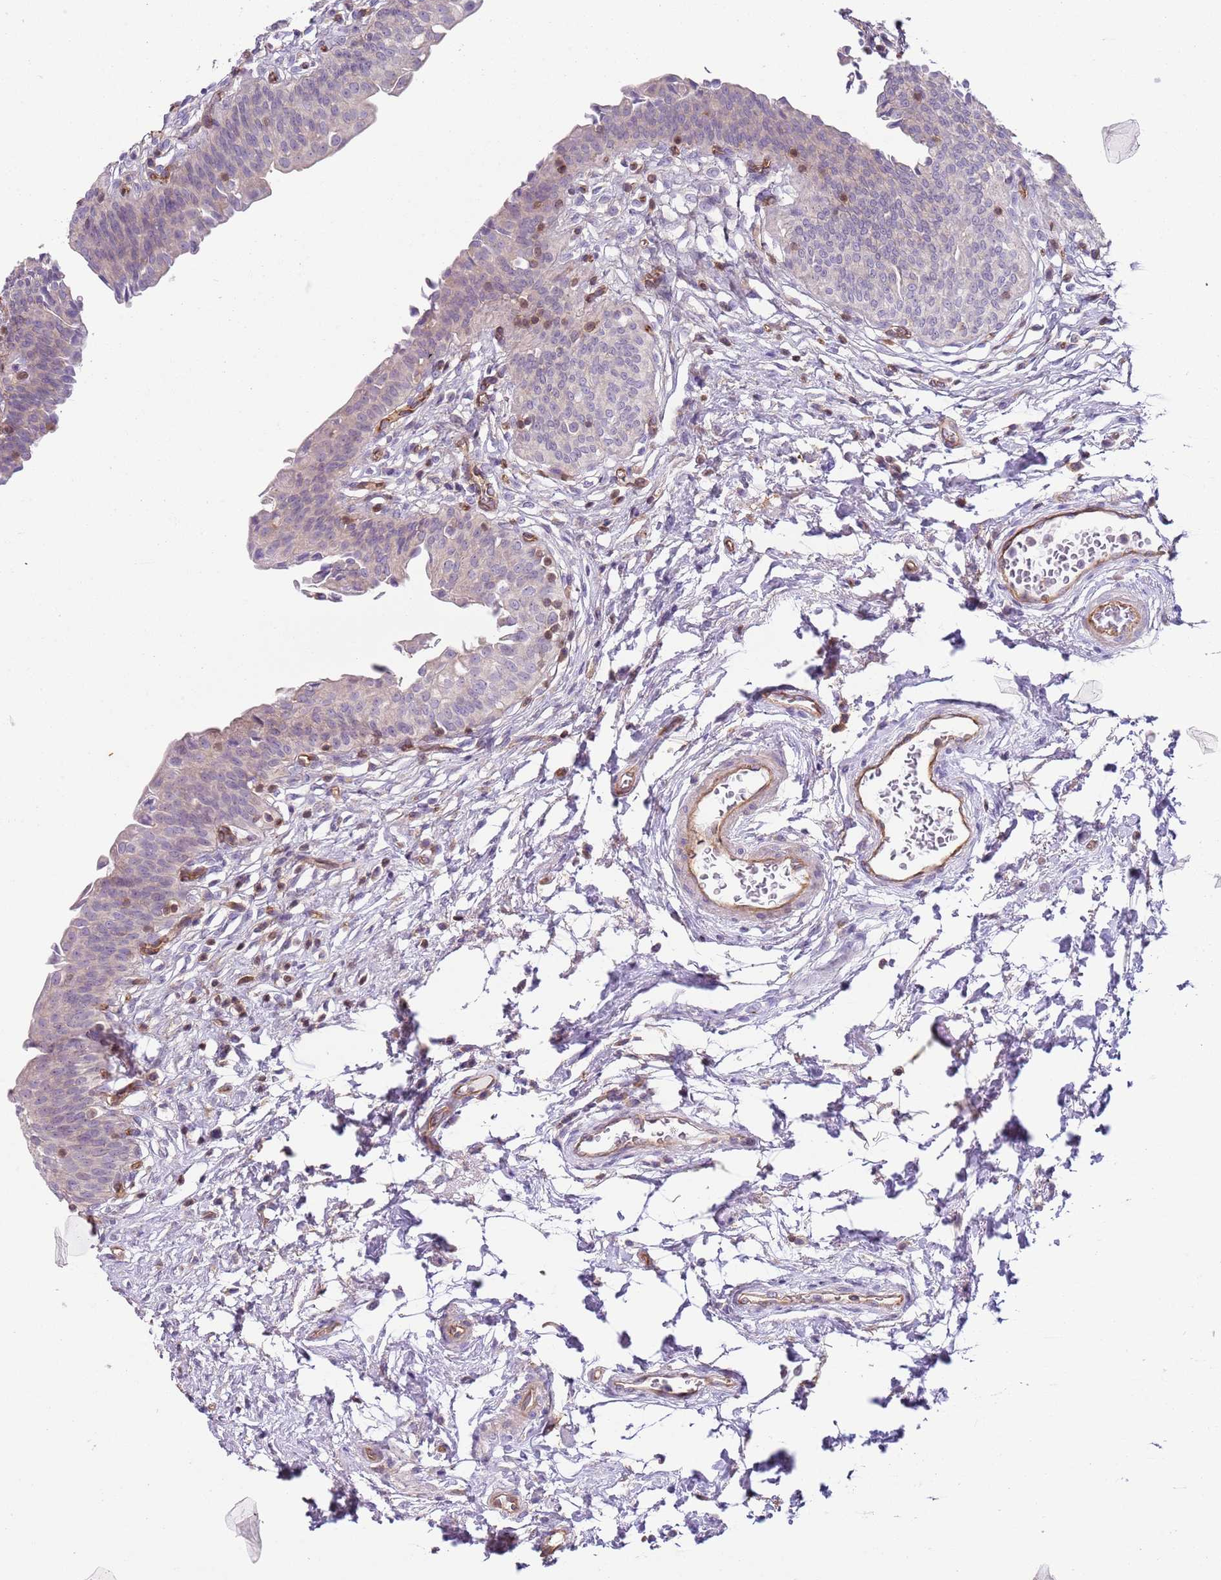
{"staining": {"intensity": "negative", "quantity": "none", "location": "none"}, "tissue": "urinary bladder", "cell_type": "Urothelial cells", "image_type": "normal", "snomed": [{"axis": "morphology", "description": "Normal tissue, NOS"}, {"axis": "topography", "description": "Urinary bladder"}], "caption": "DAB (3,3'-diaminobenzidine) immunohistochemical staining of benign human urinary bladder reveals no significant positivity in urothelial cells. The staining was performed using DAB (3,3'-diaminobenzidine) to visualize the protein expression in brown, while the nuclei were stained in blue with hematoxylin (Magnification: 20x).", "gene": "GNAI1", "patient": {"sex": "male", "age": 83}}